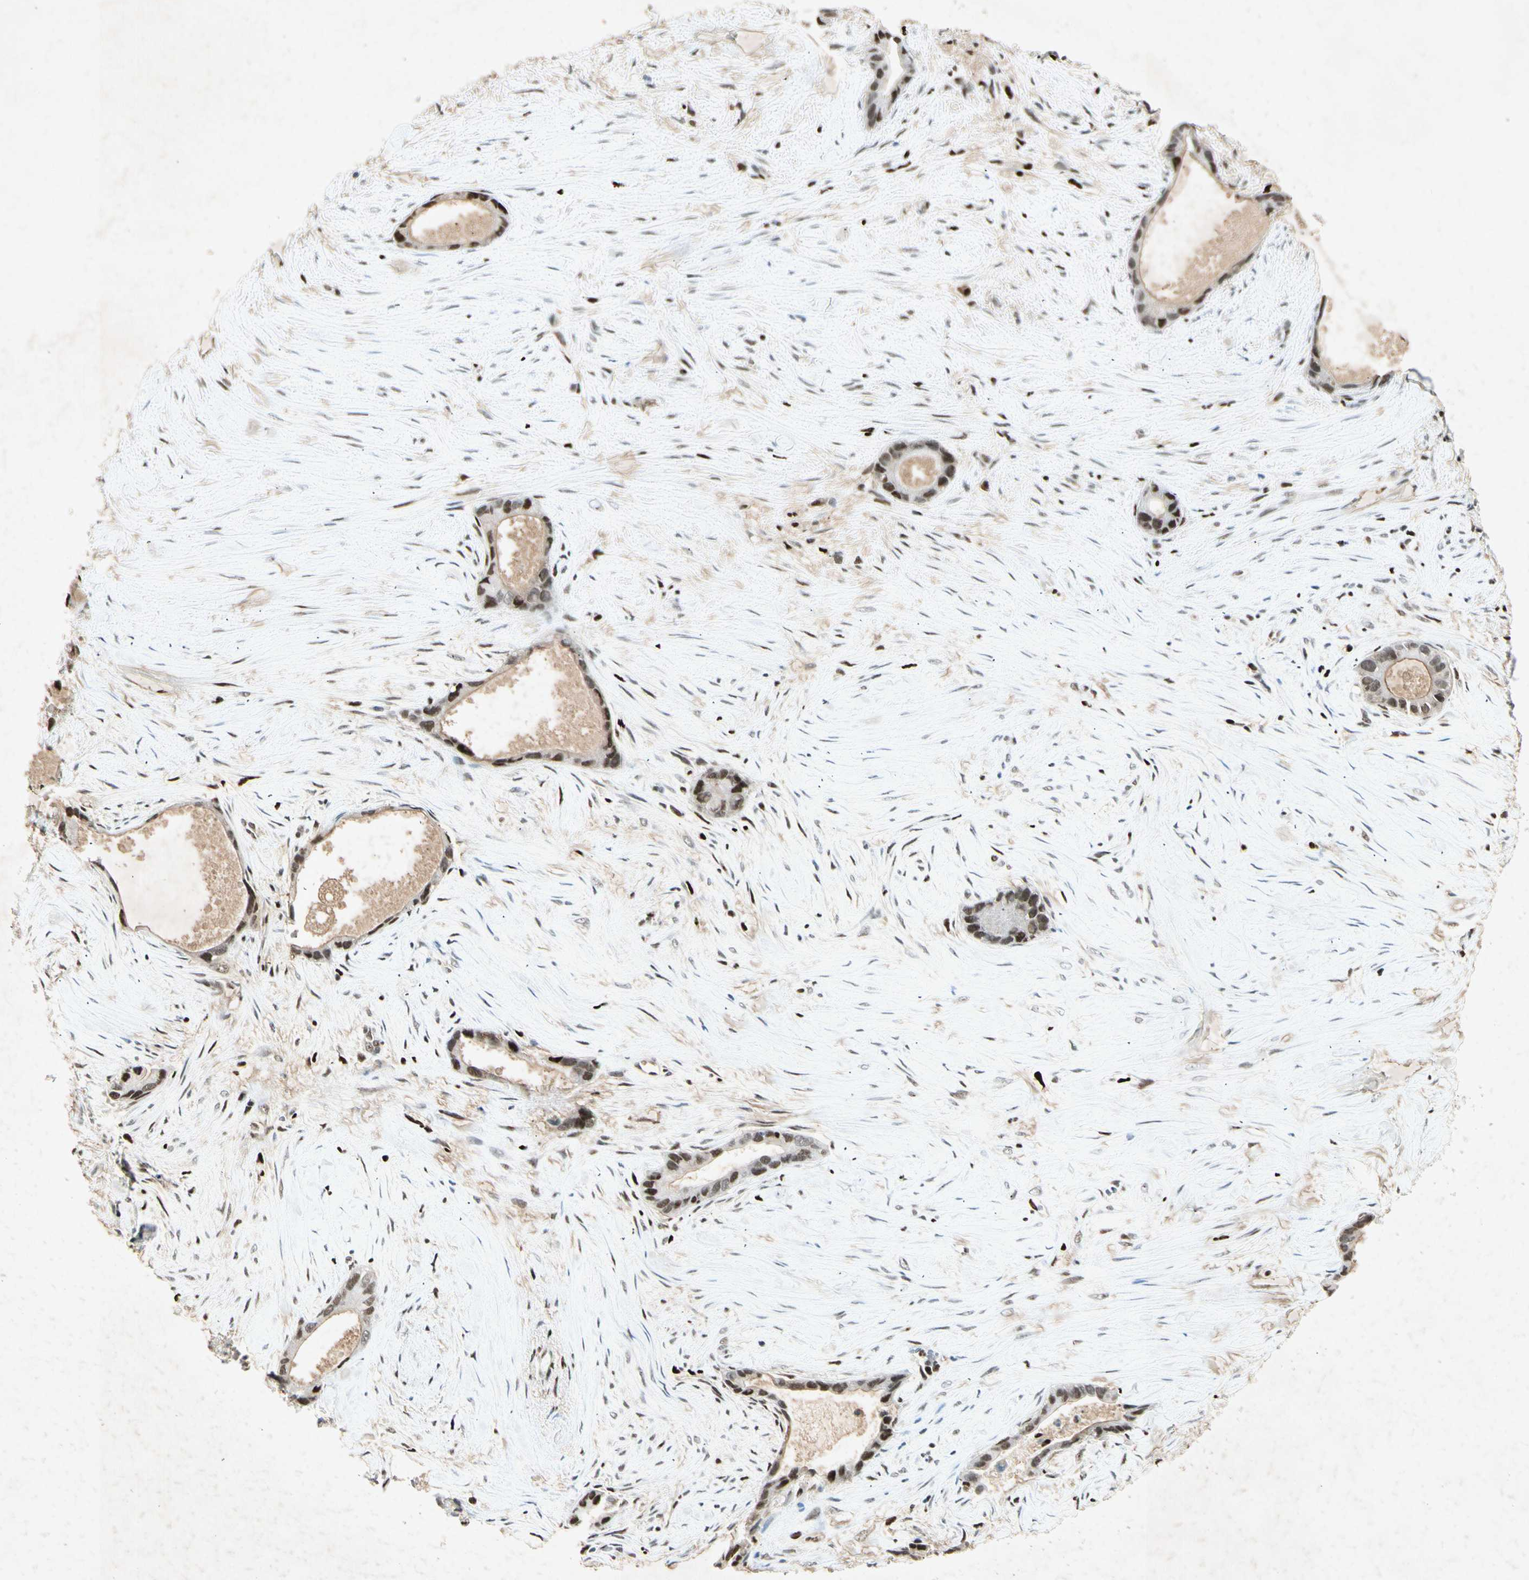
{"staining": {"intensity": "strong", "quantity": ">75%", "location": "nuclear"}, "tissue": "liver cancer", "cell_type": "Tumor cells", "image_type": "cancer", "snomed": [{"axis": "morphology", "description": "Cholangiocarcinoma"}, {"axis": "topography", "description": "Liver"}], "caption": "Human liver cholangiocarcinoma stained for a protein (brown) displays strong nuclear positive expression in about >75% of tumor cells.", "gene": "RNF43", "patient": {"sex": "female", "age": 55}}